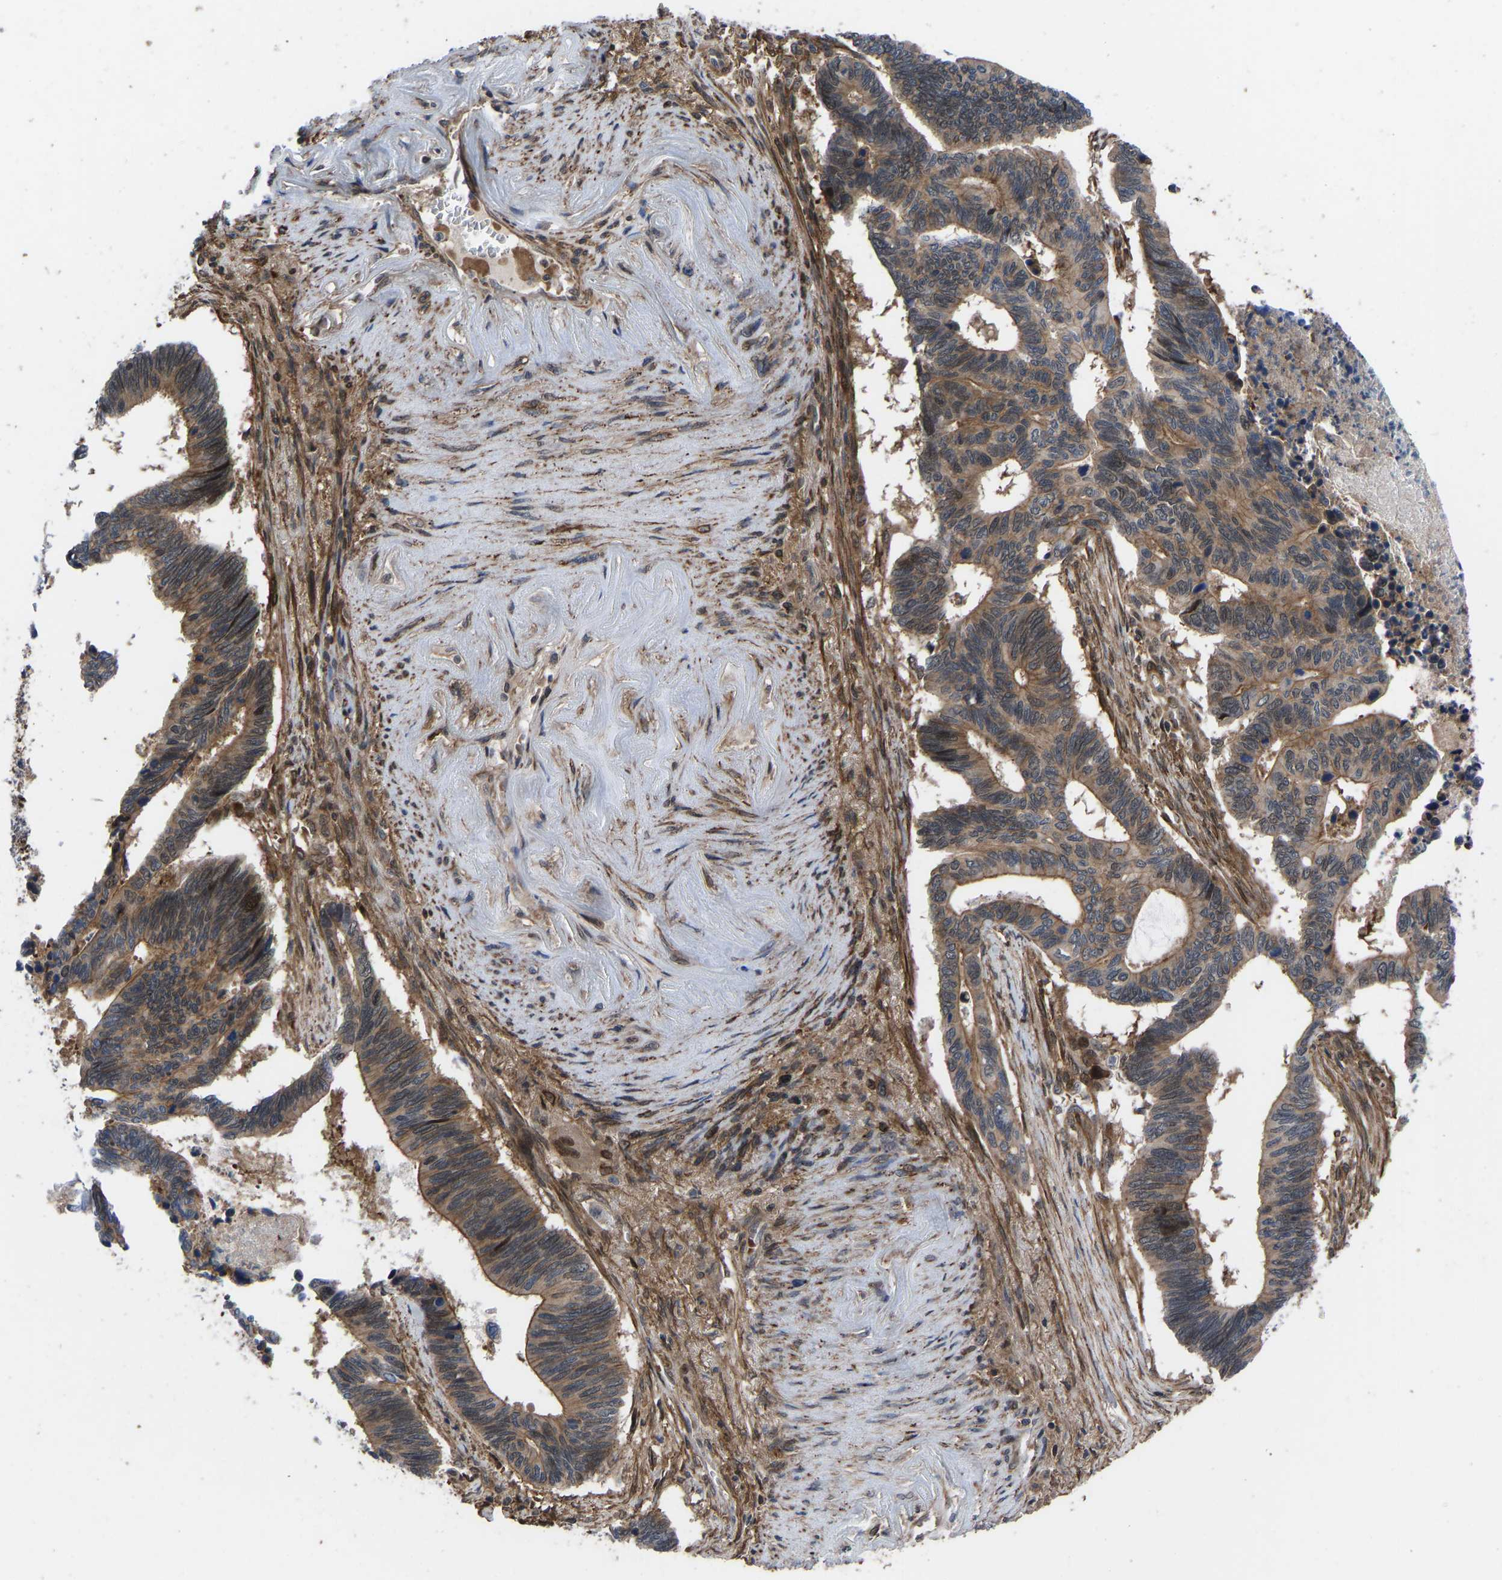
{"staining": {"intensity": "moderate", "quantity": ">75%", "location": "cytoplasmic/membranous"}, "tissue": "pancreatic cancer", "cell_type": "Tumor cells", "image_type": "cancer", "snomed": [{"axis": "morphology", "description": "Adenocarcinoma, NOS"}, {"axis": "topography", "description": "Pancreas"}], "caption": "This is a histology image of immunohistochemistry (IHC) staining of adenocarcinoma (pancreatic), which shows moderate expression in the cytoplasmic/membranous of tumor cells.", "gene": "CYP7B1", "patient": {"sex": "female", "age": 70}}